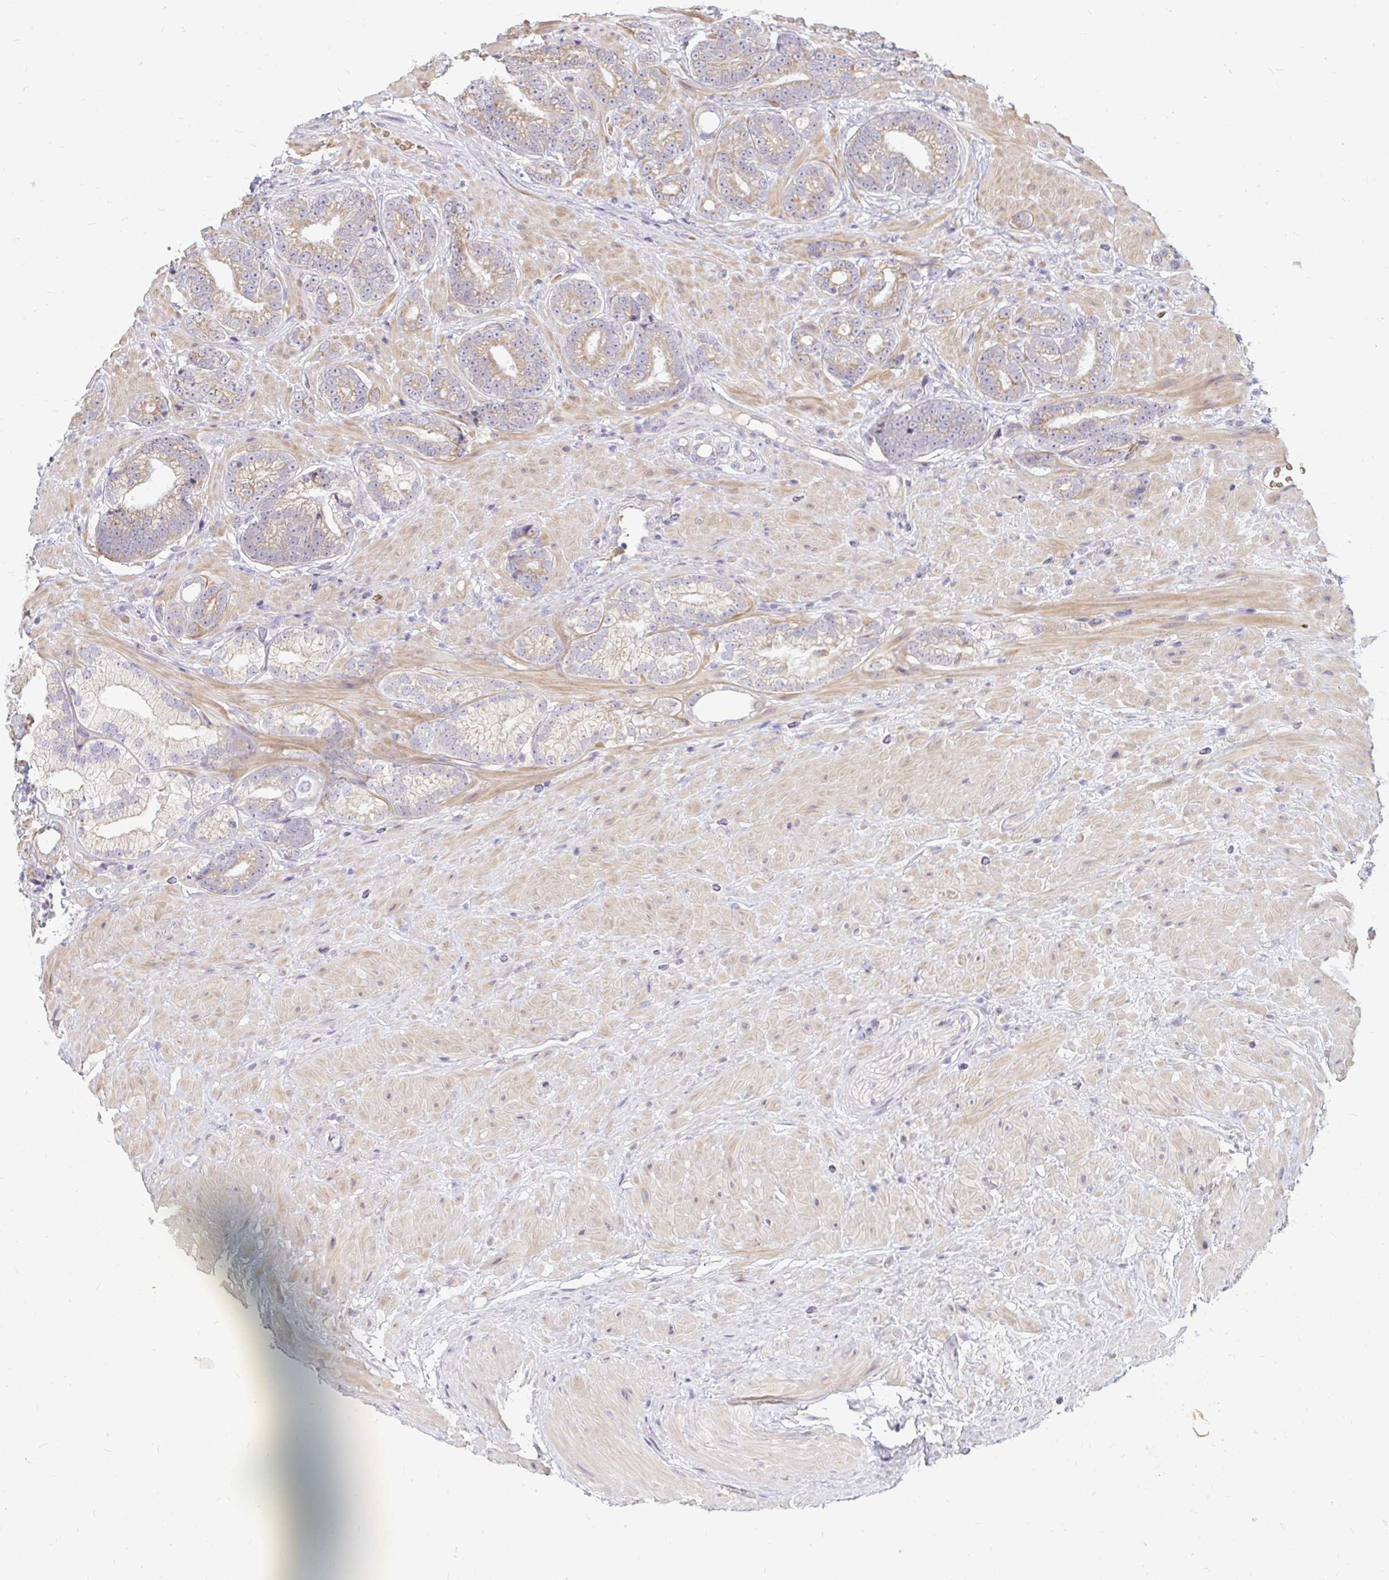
{"staining": {"intensity": "moderate", "quantity": "25%-75%", "location": "cytoplasmic/membranous"}, "tissue": "prostate cancer", "cell_type": "Tumor cells", "image_type": "cancer", "snomed": [{"axis": "morphology", "description": "Adenocarcinoma, Low grade"}, {"axis": "topography", "description": "Prostate"}], "caption": "Adenocarcinoma (low-grade) (prostate) stained with a brown dye shows moderate cytoplasmic/membranous positive expression in approximately 25%-75% of tumor cells.", "gene": "RAB33A", "patient": {"sex": "male", "age": 61}}